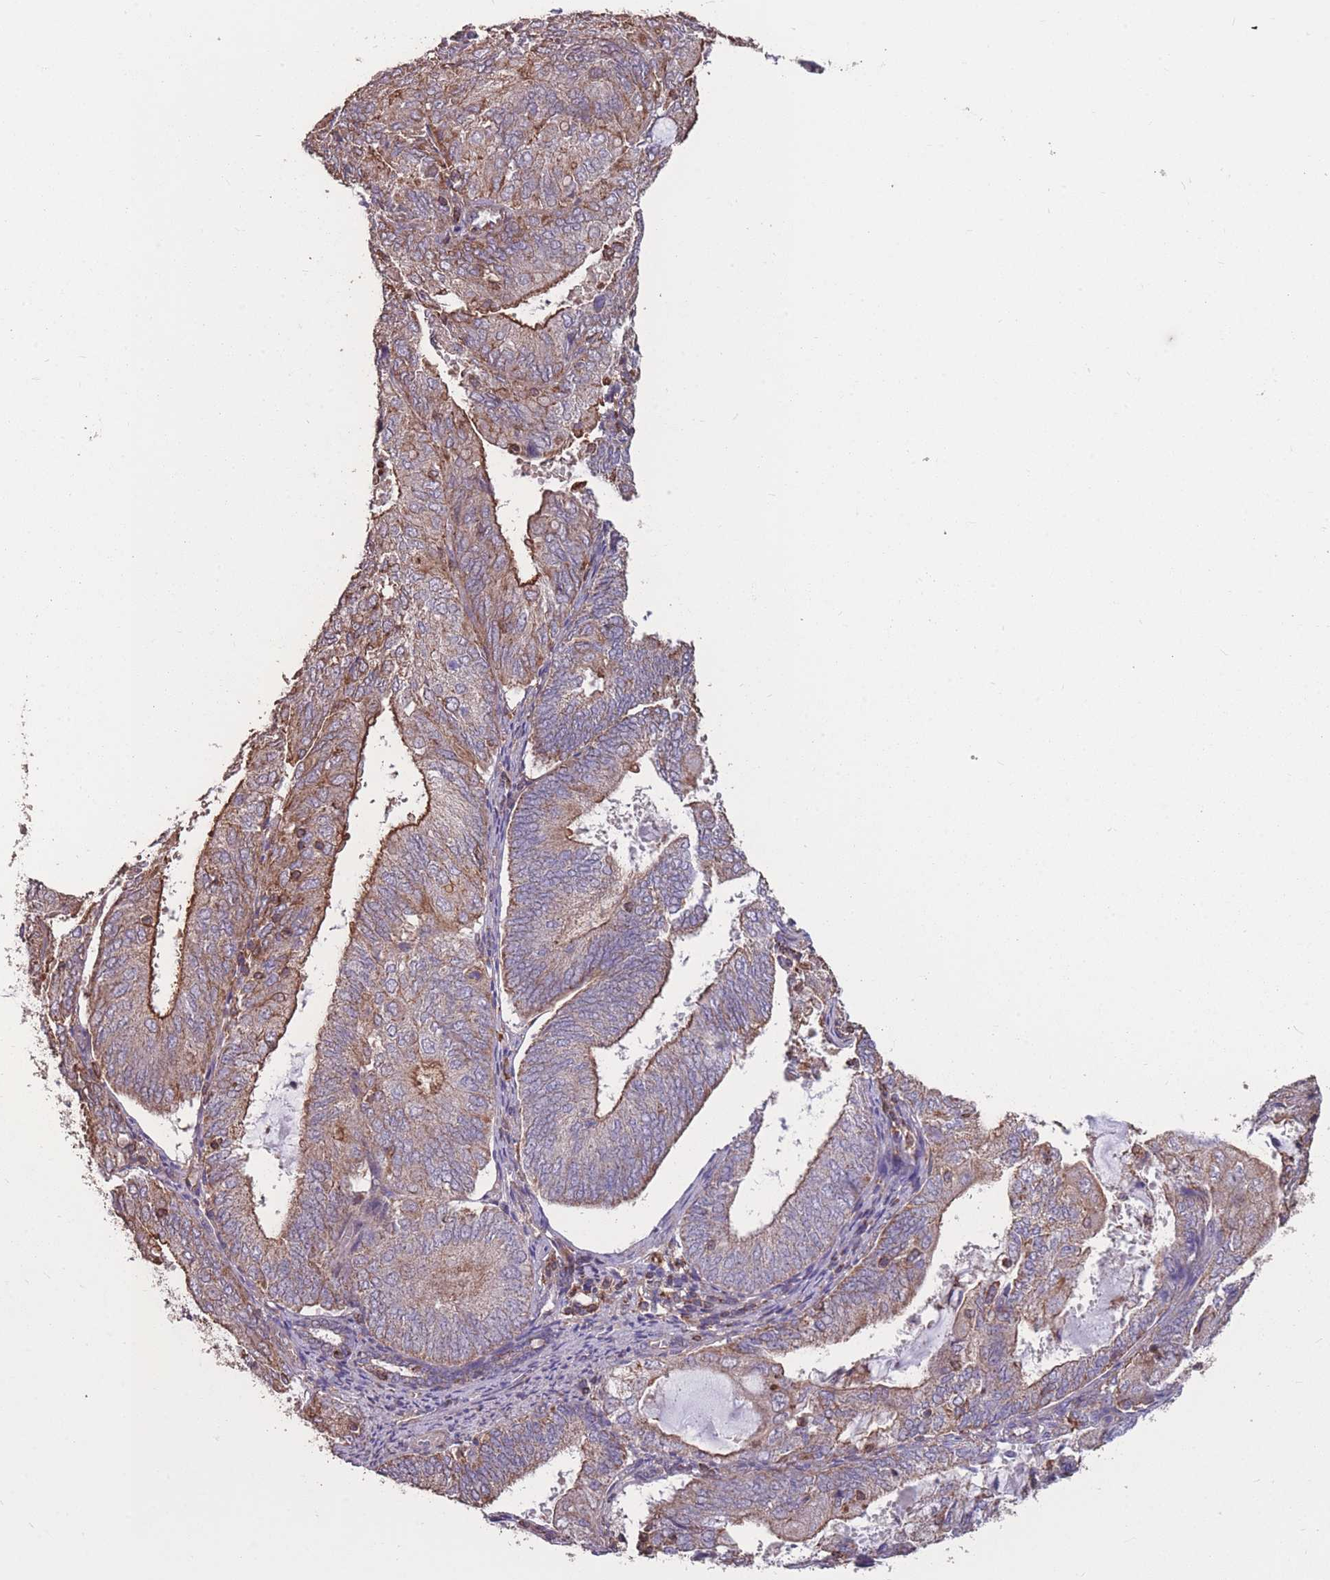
{"staining": {"intensity": "moderate", "quantity": "25%-75%", "location": "cytoplasmic/membranous"}, "tissue": "endometrial cancer", "cell_type": "Tumor cells", "image_type": "cancer", "snomed": [{"axis": "morphology", "description": "Adenocarcinoma, NOS"}, {"axis": "topography", "description": "Endometrium"}], "caption": "The photomicrograph reveals a brown stain indicating the presence of a protein in the cytoplasmic/membranous of tumor cells in endometrial cancer (adenocarcinoma).", "gene": "NUDT21", "patient": {"sex": "female", "age": 81}}